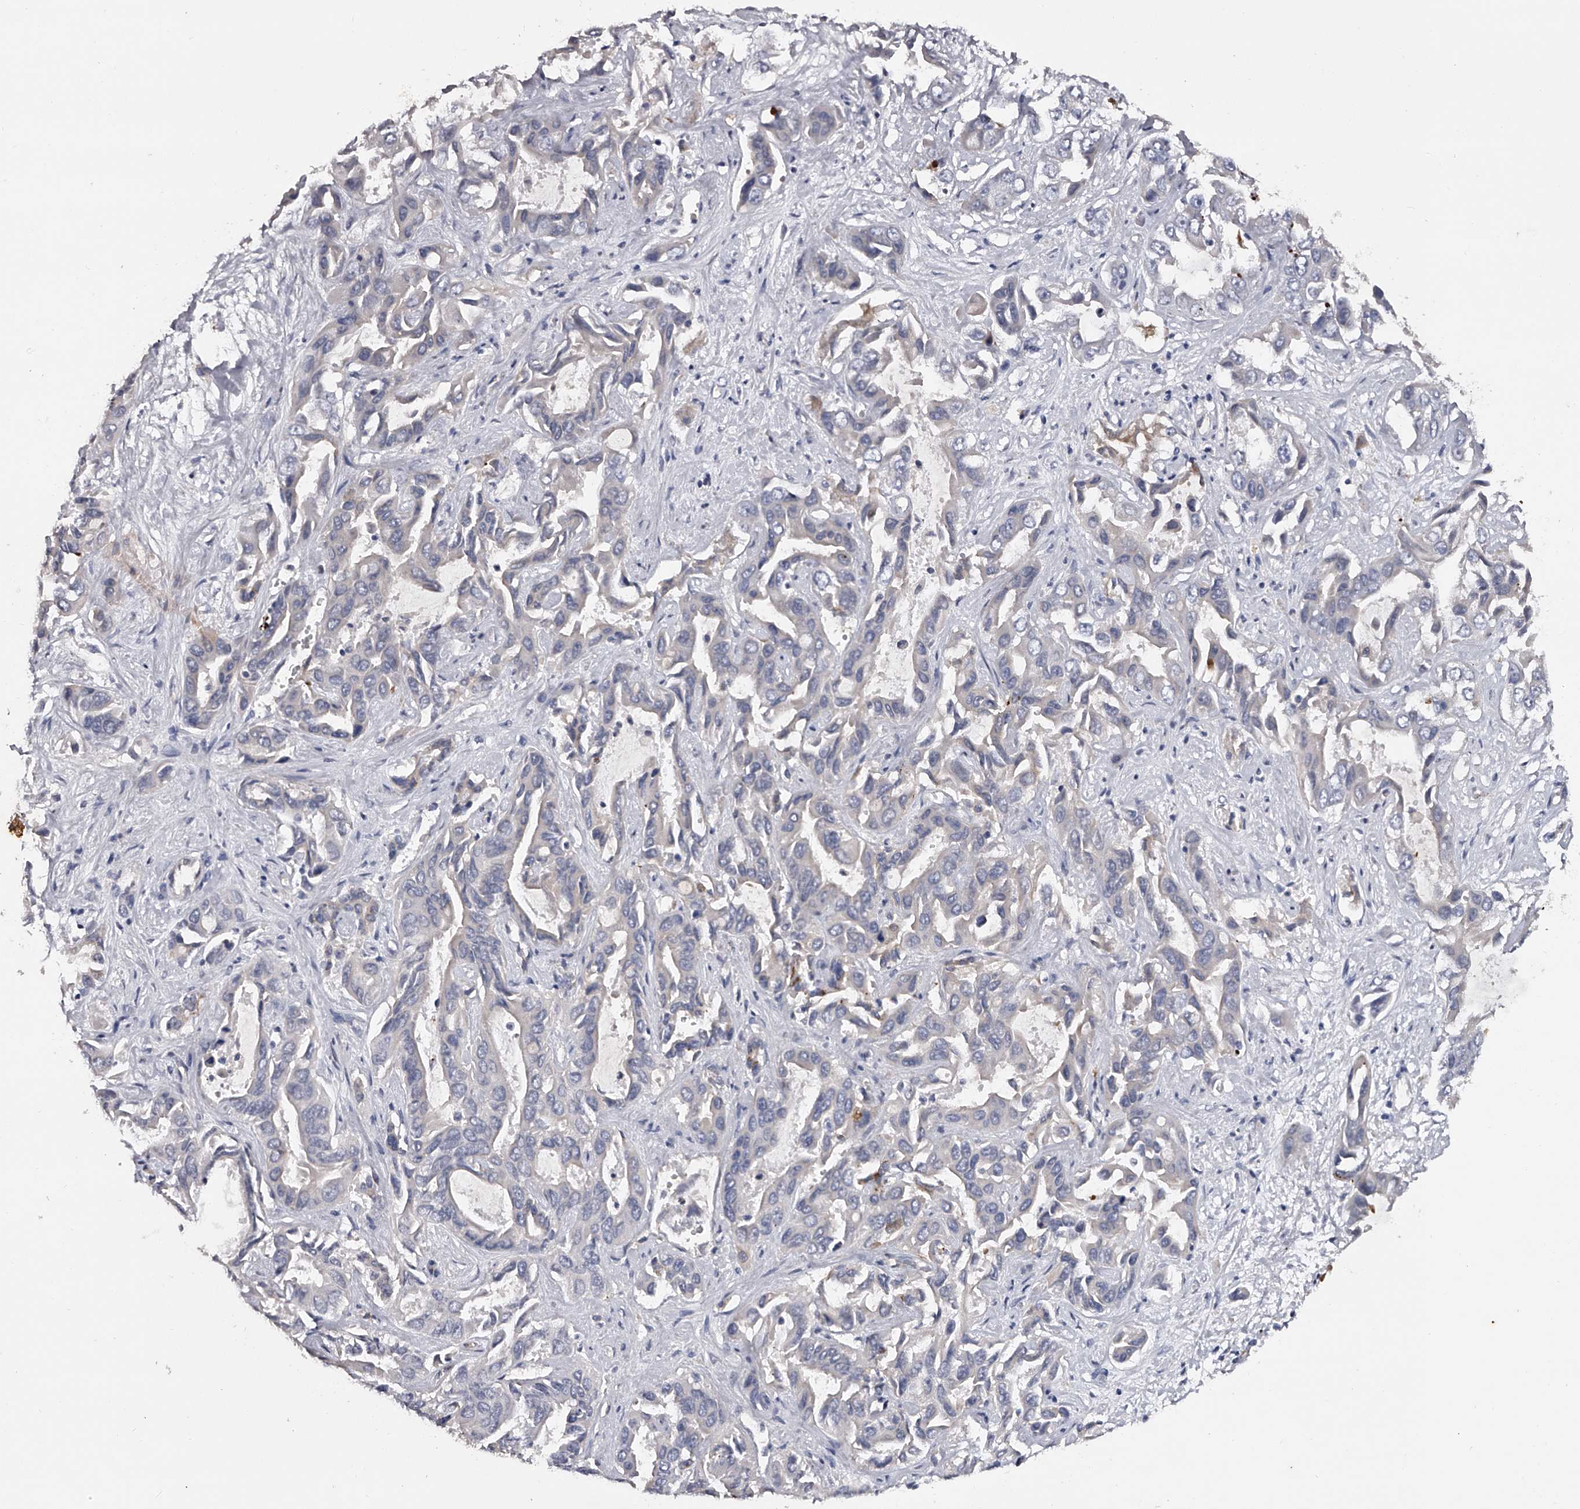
{"staining": {"intensity": "negative", "quantity": "none", "location": "none"}, "tissue": "liver cancer", "cell_type": "Tumor cells", "image_type": "cancer", "snomed": [{"axis": "morphology", "description": "Cholangiocarcinoma"}, {"axis": "topography", "description": "Liver"}], "caption": "Immunohistochemical staining of liver cancer reveals no significant staining in tumor cells. (IHC, brightfield microscopy, high magnification).", "gene": "MDN1", "patient": {"sex": "female", "age": 52}}